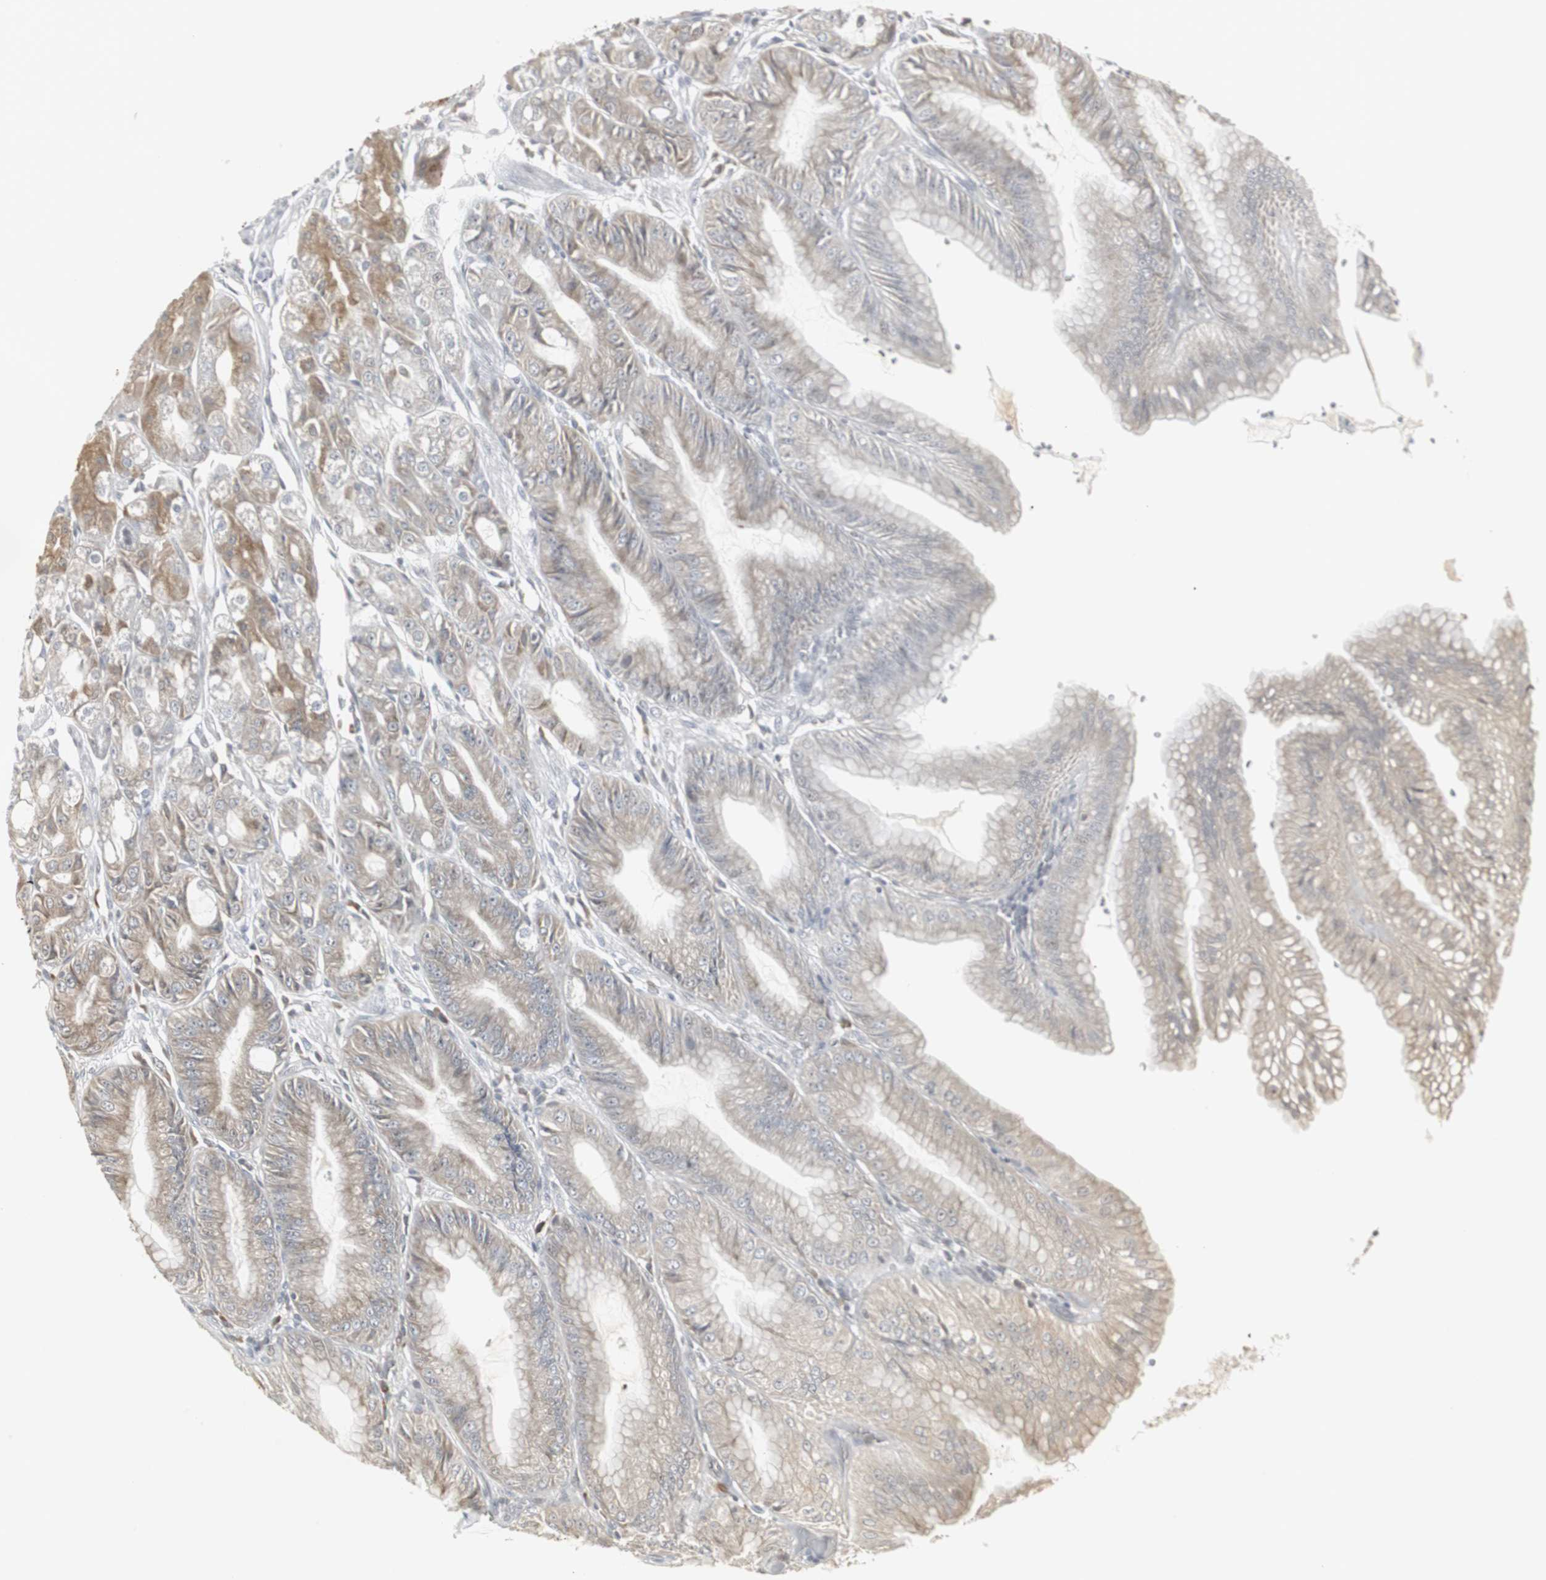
{"staining": {"intensity": "moderate", "quantity": "<25%", "location": "cytoplasmic/membranous"}, "tissue": "stomach", "cell_type": "Glandular cells", "image_type": "normal", "snomed": [{"axis": "morphology", "description": "Normal tissue, NOS"}, {"axis": "topography", "description": "Stomach, lower"}], "caption": "An immunohistochemistry (IHC) micrograph of unremarkable tissue is shown. Protein staining in brown labels moderate cytoplasmic/membranous positivity in stomach within glandular cells. (DAB (3,3'-diaminobenzidine) IHC, brown staining for protein, blue staining for nuclei).", "gene": "CCT5", "patient": {"sex": "male", "age": 71}}